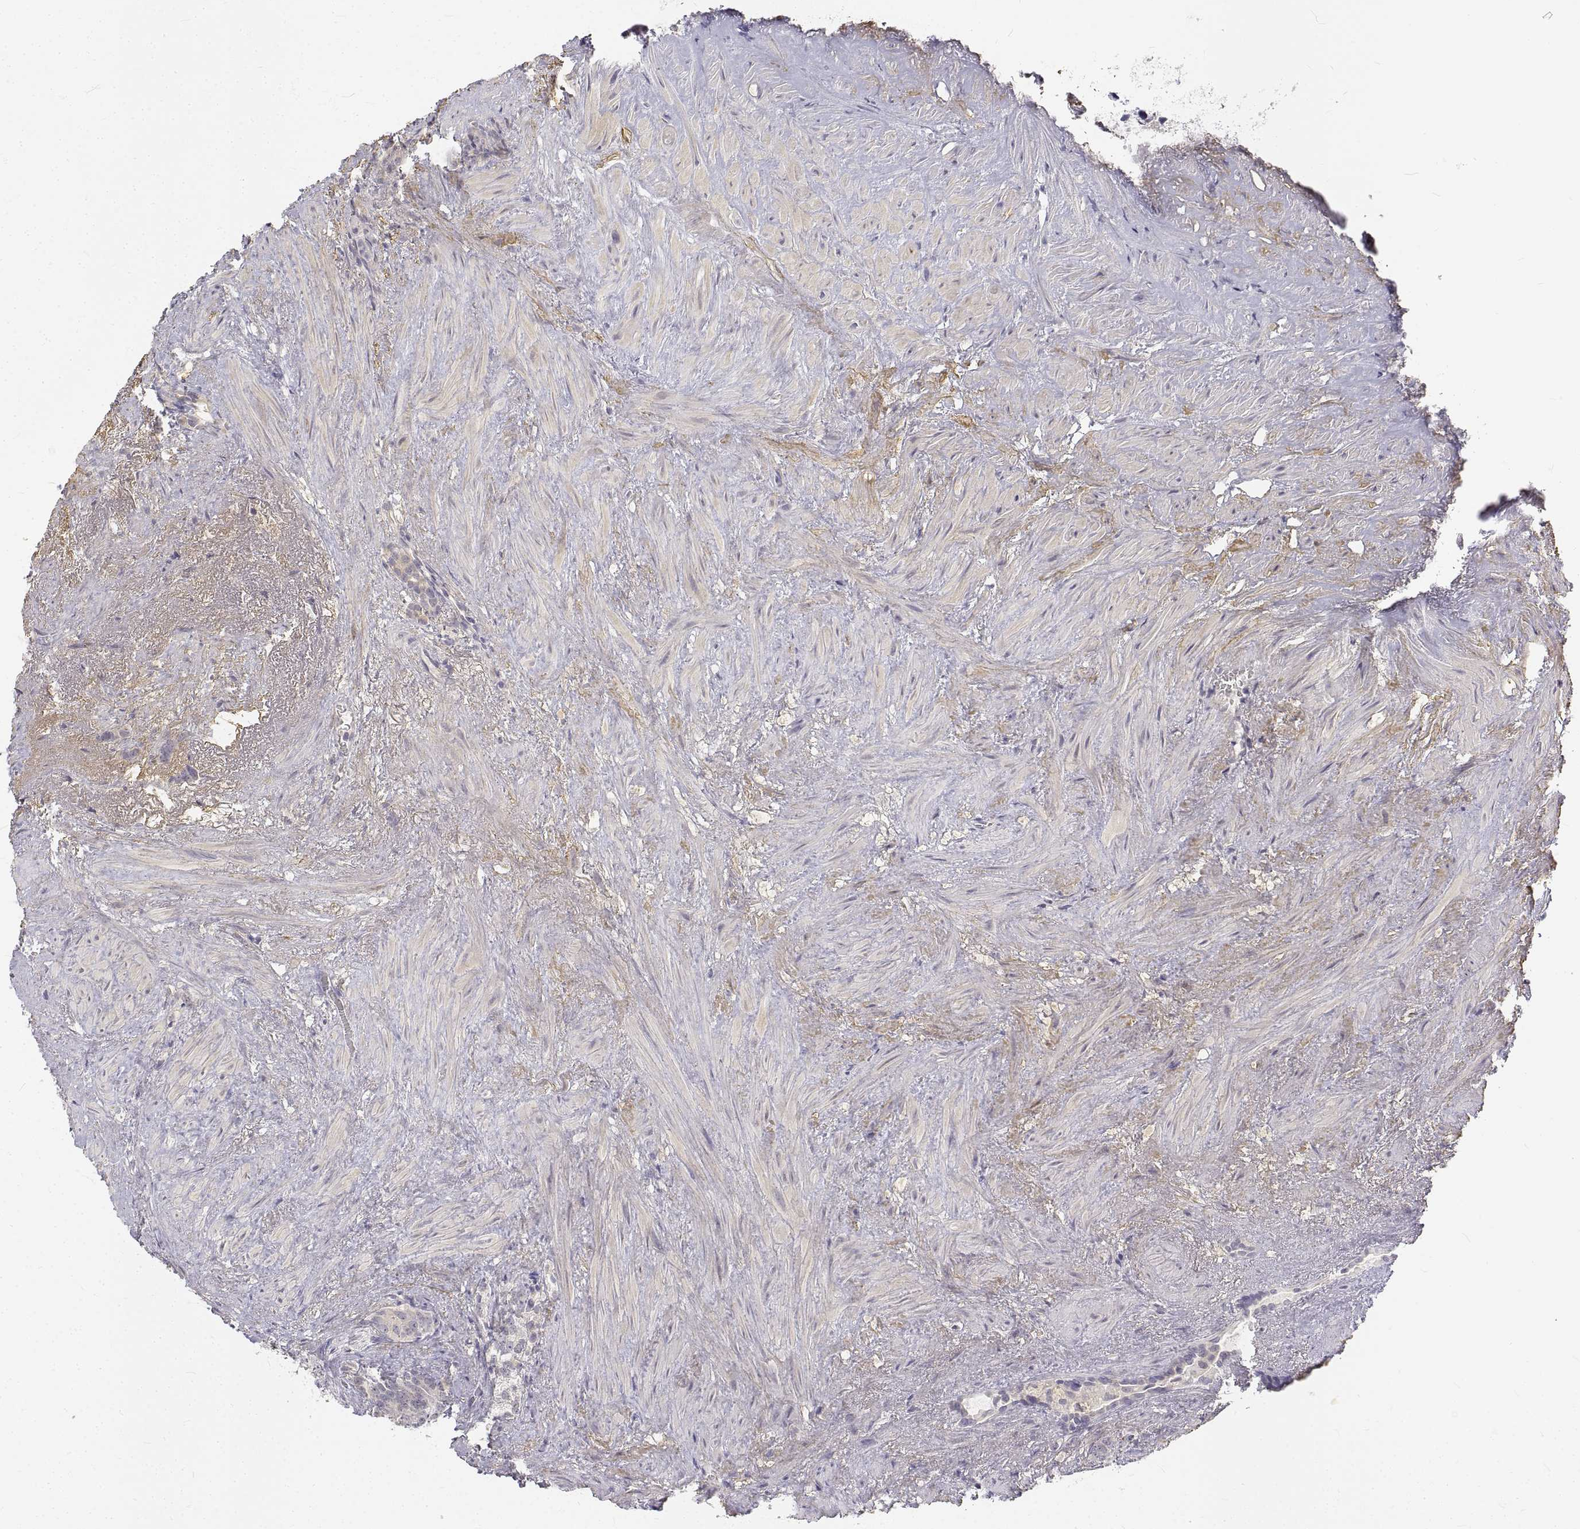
{"staining": {"intensity": "negative", "quantity": "none", "location": "none"}, "tissue": "prostate cancer", "cell_type": "Tumor cells", "image_type": "cancer", "snomed": [{"axis": "morphology", "description": "Adenocarcinoma, High grade"}, {"axis": "topography", "description": "Prostate"}], "caption": "There is no significant staining in tumor cells of prostate adenocarcinoma (high-grade). (Brightfield microscopy of DAB immunohistochemistry (IHC) at high magnification).", "gene": "ANO2", "patient": {"sex": "male", "age": 84}}